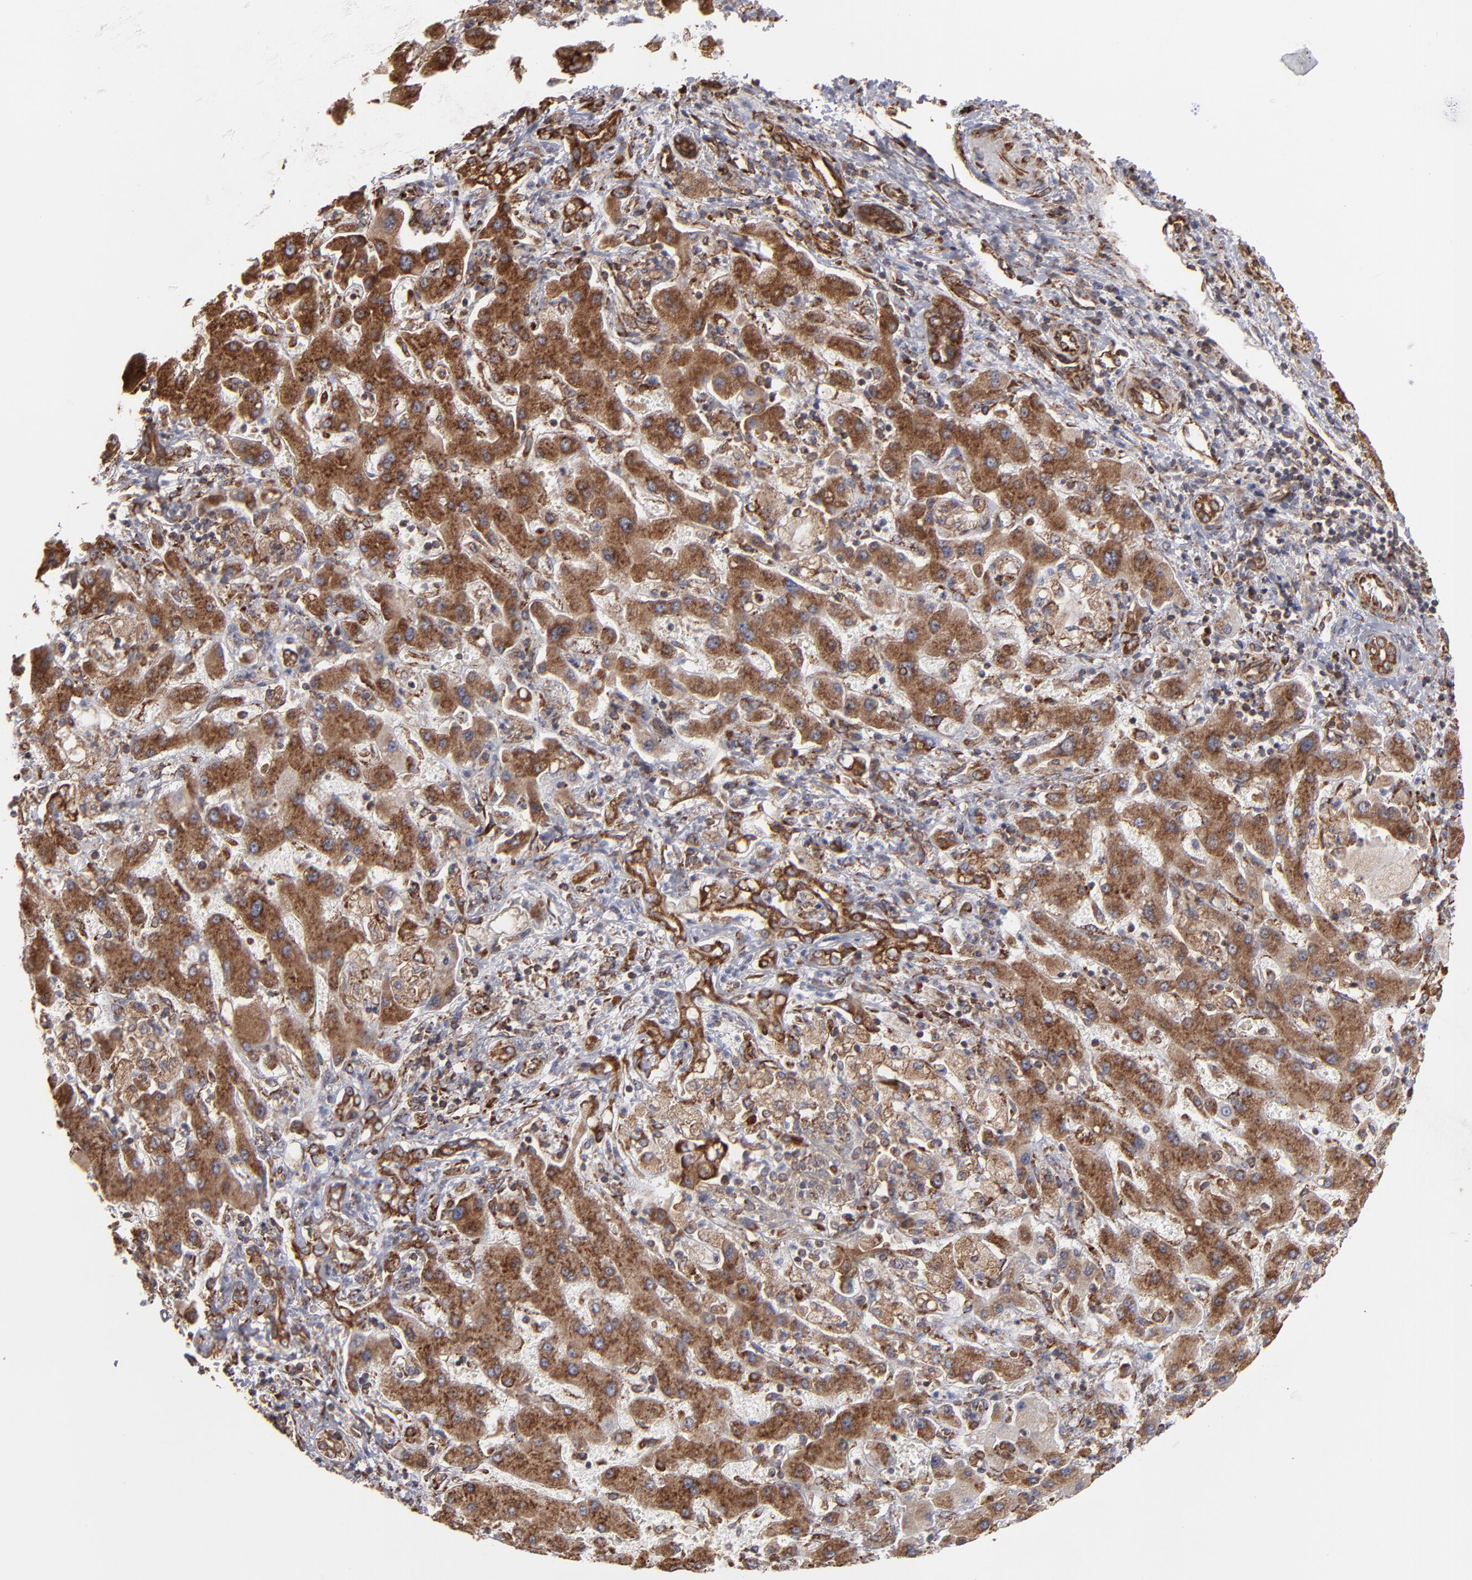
{"staining": {"intensity": "moderate", "quantity": ">75%", "location": "cytoplasmic/membranous"}, "tissue": "liver cancer", "cell_type": "Tumor cells", "image_type": "cancer", "snomed": [{"axis": "morphology", "description": "Cholangiocarcinoma"}, {"axis": "topography", "description": "Liver"}], "caption": "Human liver cancer (cholangiocarcinoma) stained with a brown dye demonstrates moderate cytoplasmic/membranous positive staining in approximately >75% of tumor cells.", "gene": "KTN1", "patient": {"sex": "male", "age": 50}}